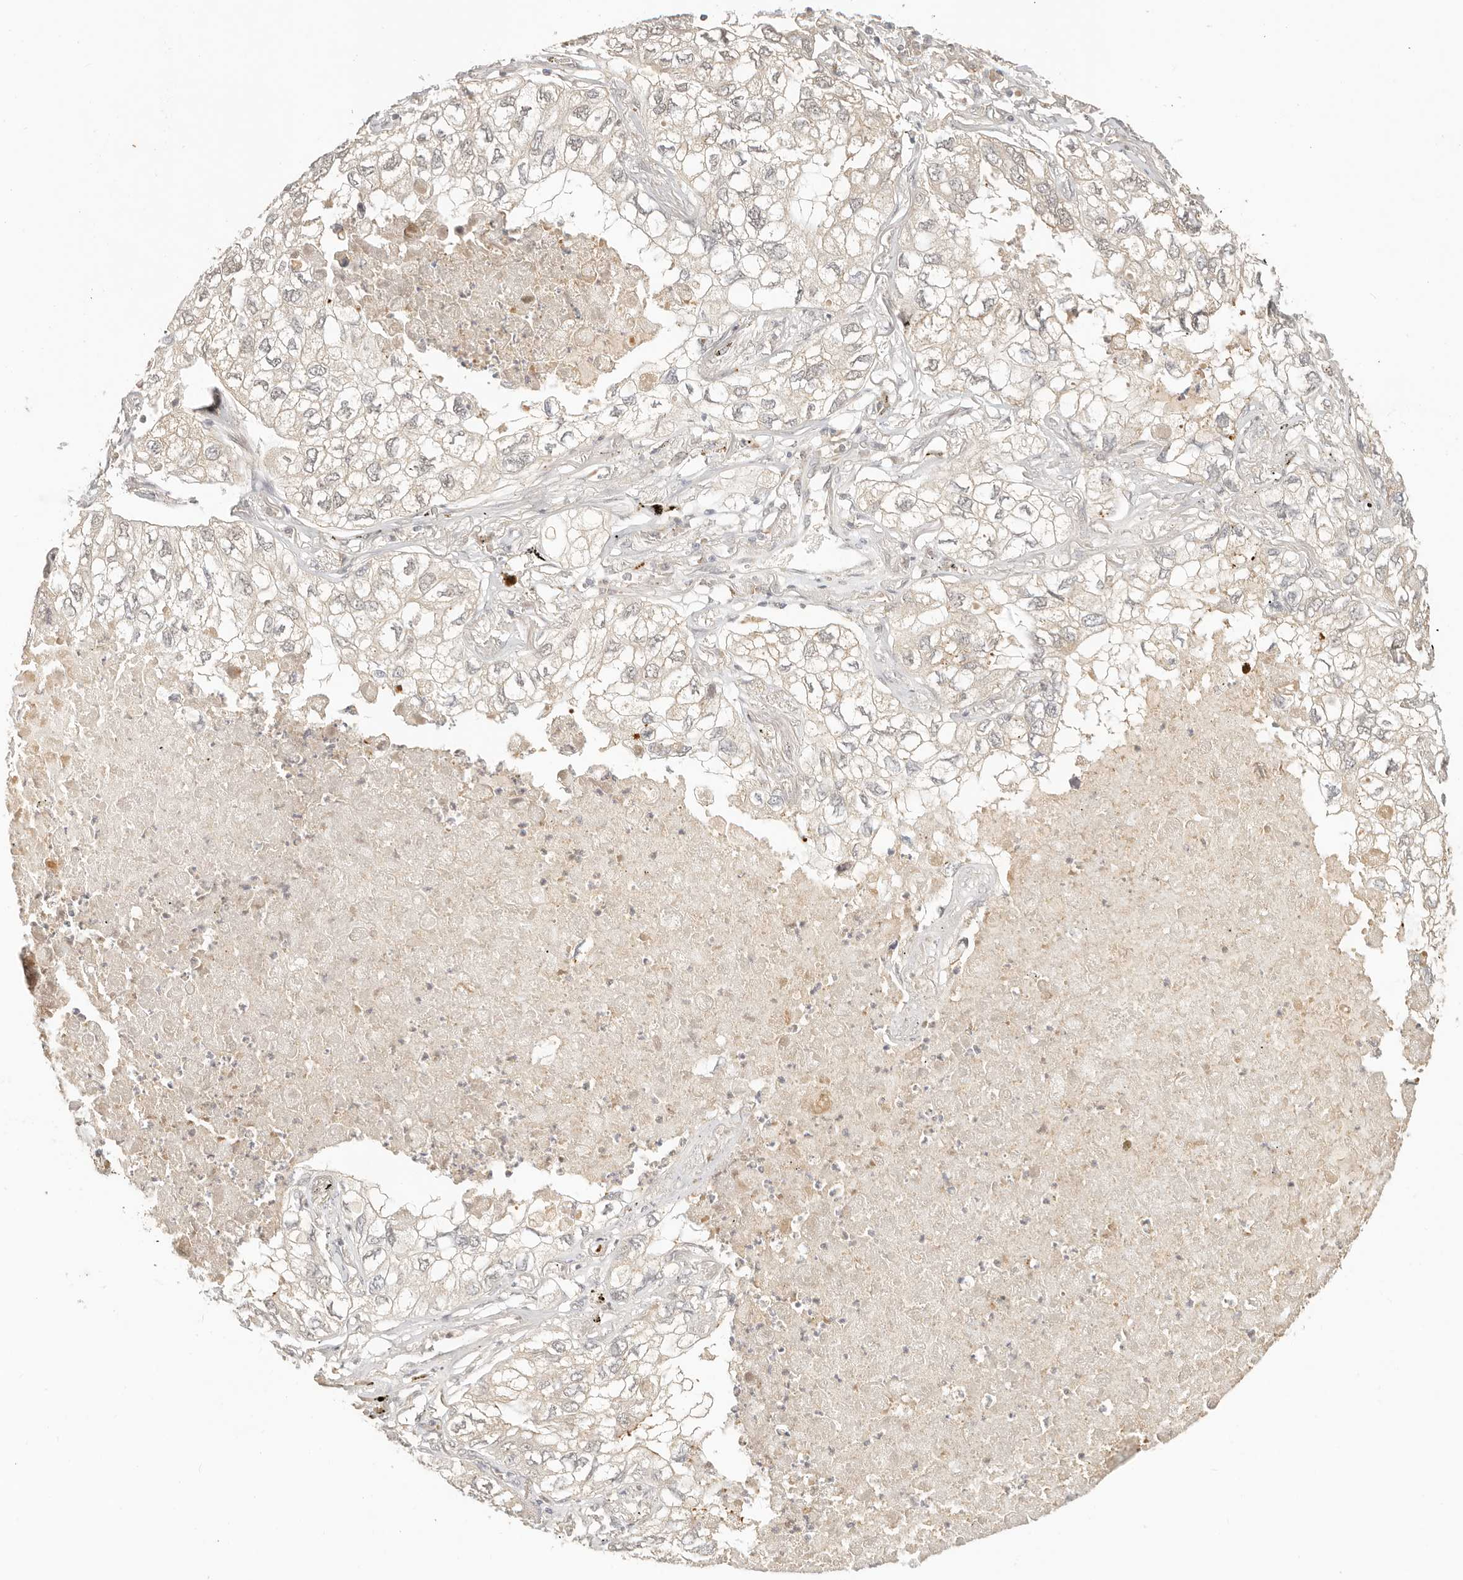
{"staining": {"intensity": "weak", "quantity": "25%-75%", "location": "cytoplasmic/membranous,nuclear"}, "tissue": "lung cancer", "cell_type": "Tumor cells", "image_type": "cancer", "snomed": [{"axis": "morphology", "description": "Adenocarcinoma, NOS"}, {"axis": "topography", "description": "Lung"}], "caption": "This micrograph demonstrates adenocarcinoma (lung) stained with immunohistochemistry (IHC) to label a protein in brown. The cytoplasmic/membranous and nuclear of tumor cells show weak positivity for the protein. Nuclei are counter-stained blue.", "gene": "INTS11", "patient": {"sex": "male", "age": 65}}